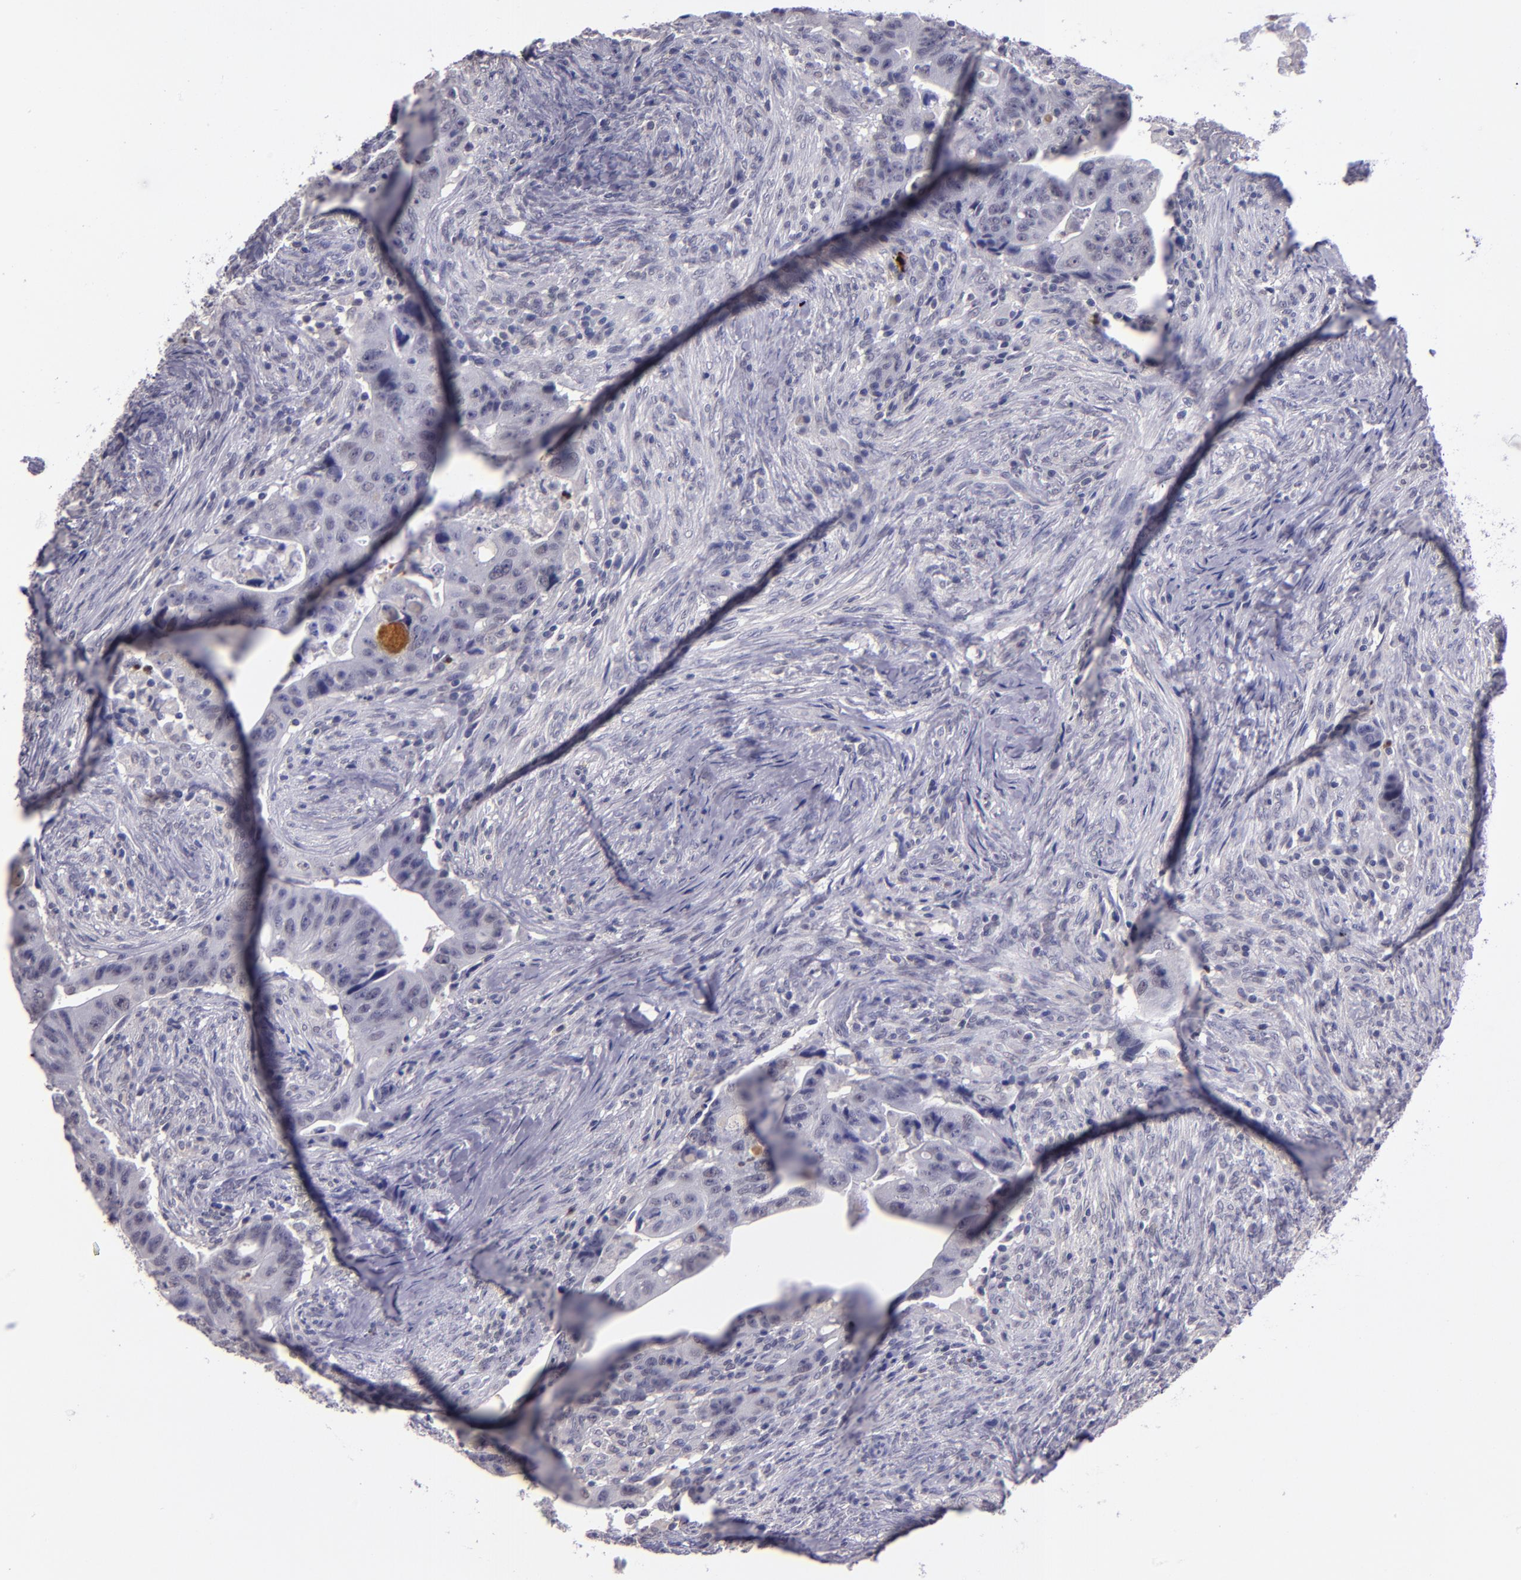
{"staining": {"intensity": "negative", "quantity": "none", "location": "none"}, "tissue": "colorectal cancer", "cell_type": "Tumor cells", "image_type": "cancer", "snomed": [{"axis": "morphology", "description": "Adenocarcinoma, NOS"}, {"axis": "topography", "description": "Rectum"}], "caption": "Colorectal cancer (adenocarcinoma) was stained to show a protein in brown. There is no significant staining in tumor cells. Nuclei are stained in blue.", "gene": "CEBPE", "patient": {"sex": "female", "age": 71}}